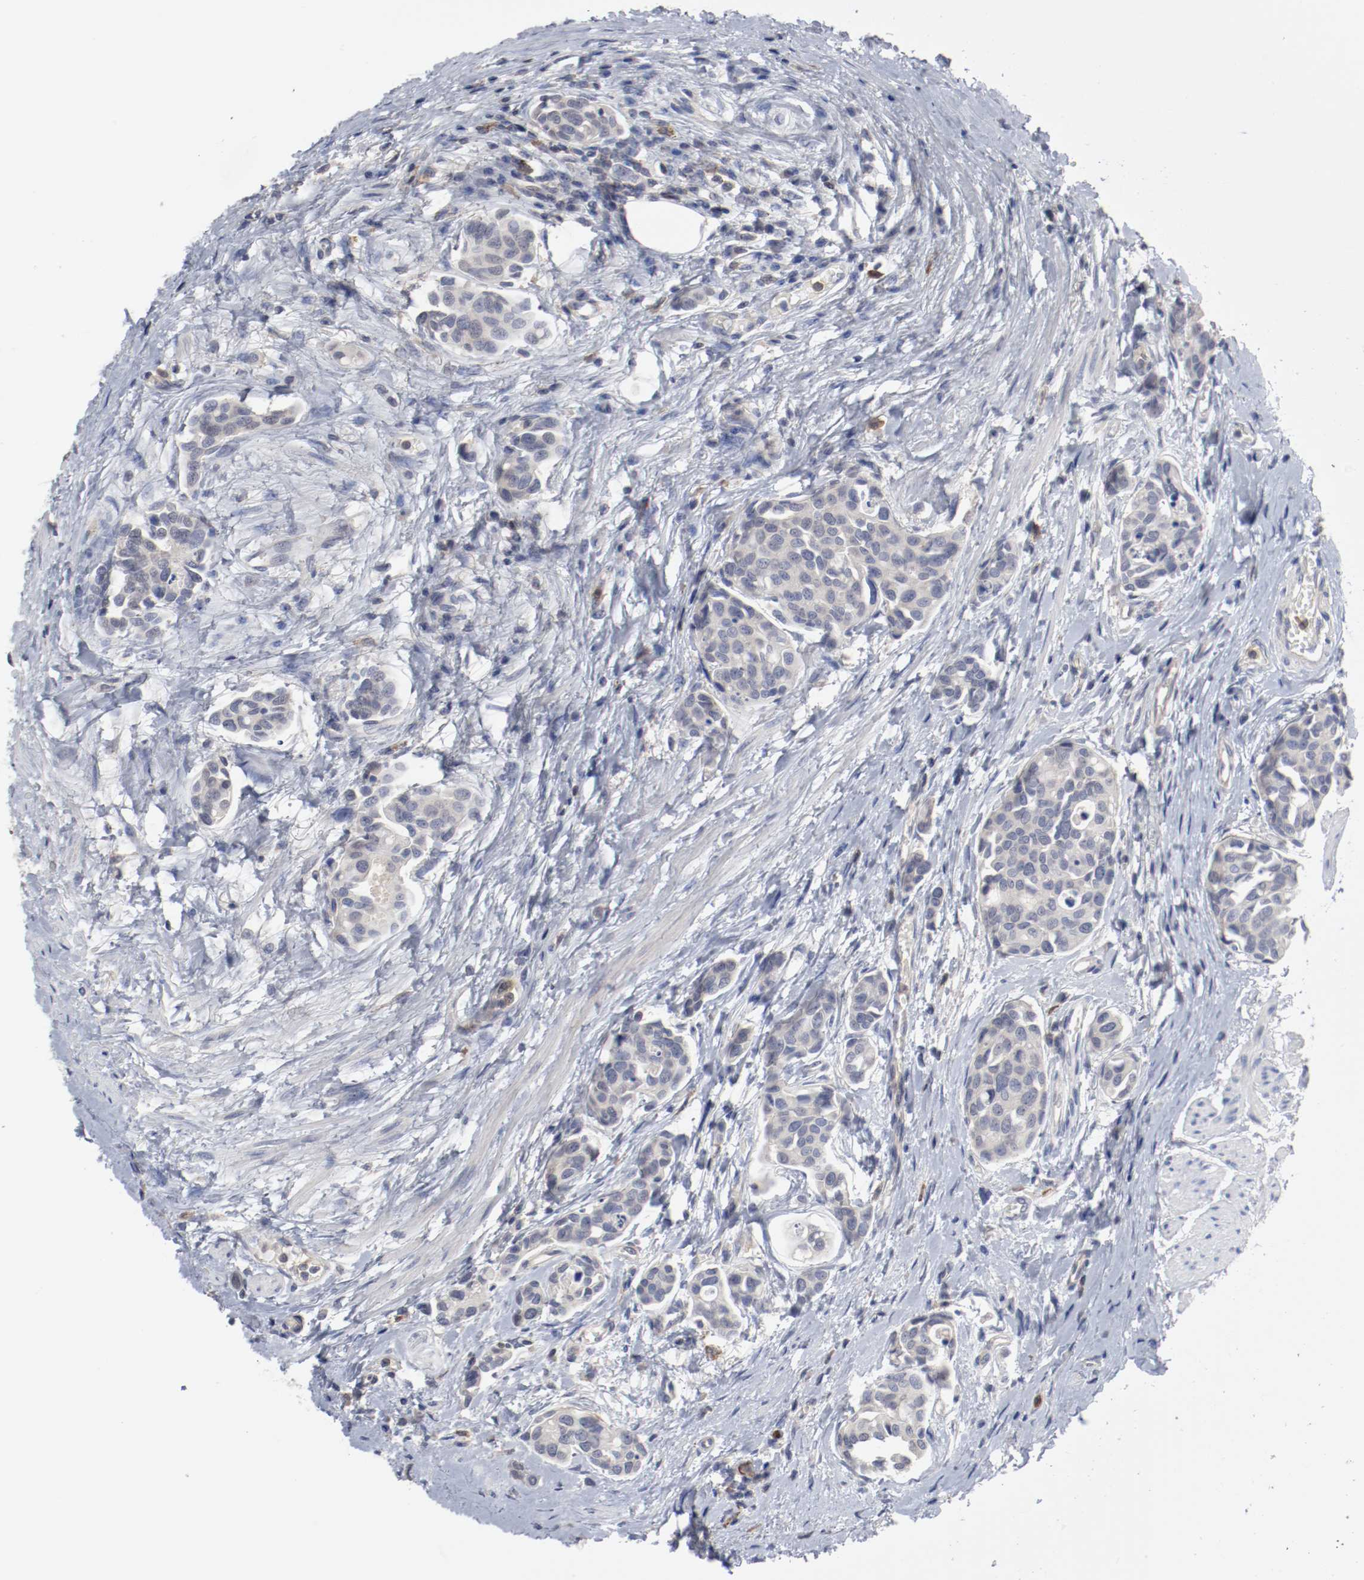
{"staining": {"intensity": "negative", "quantity": "none", "location": "none"}, "tissue": "urothelial cancer", "cell_type": "Tumor cells", "image_type": "cancer", "snomed": [{"axis": "morphology", "description": "Urothelial carcinoma, High grade"}, {"axis": "topography", "description": "Urinary bladder"}], "caption": "This histopathology image is of urothelial cancer stained with immunohistochemistry (IHC) to label a protein in brown with the nuclei are counter-stained blue. There is no staining in tumor cells. (DAB (3,3'-diaminobenzidine) immunohistochemistry visualized using brightfield microscopy, high magnification).", "gene": "CBL", "patient": {"sex": "male", "age": 78}}